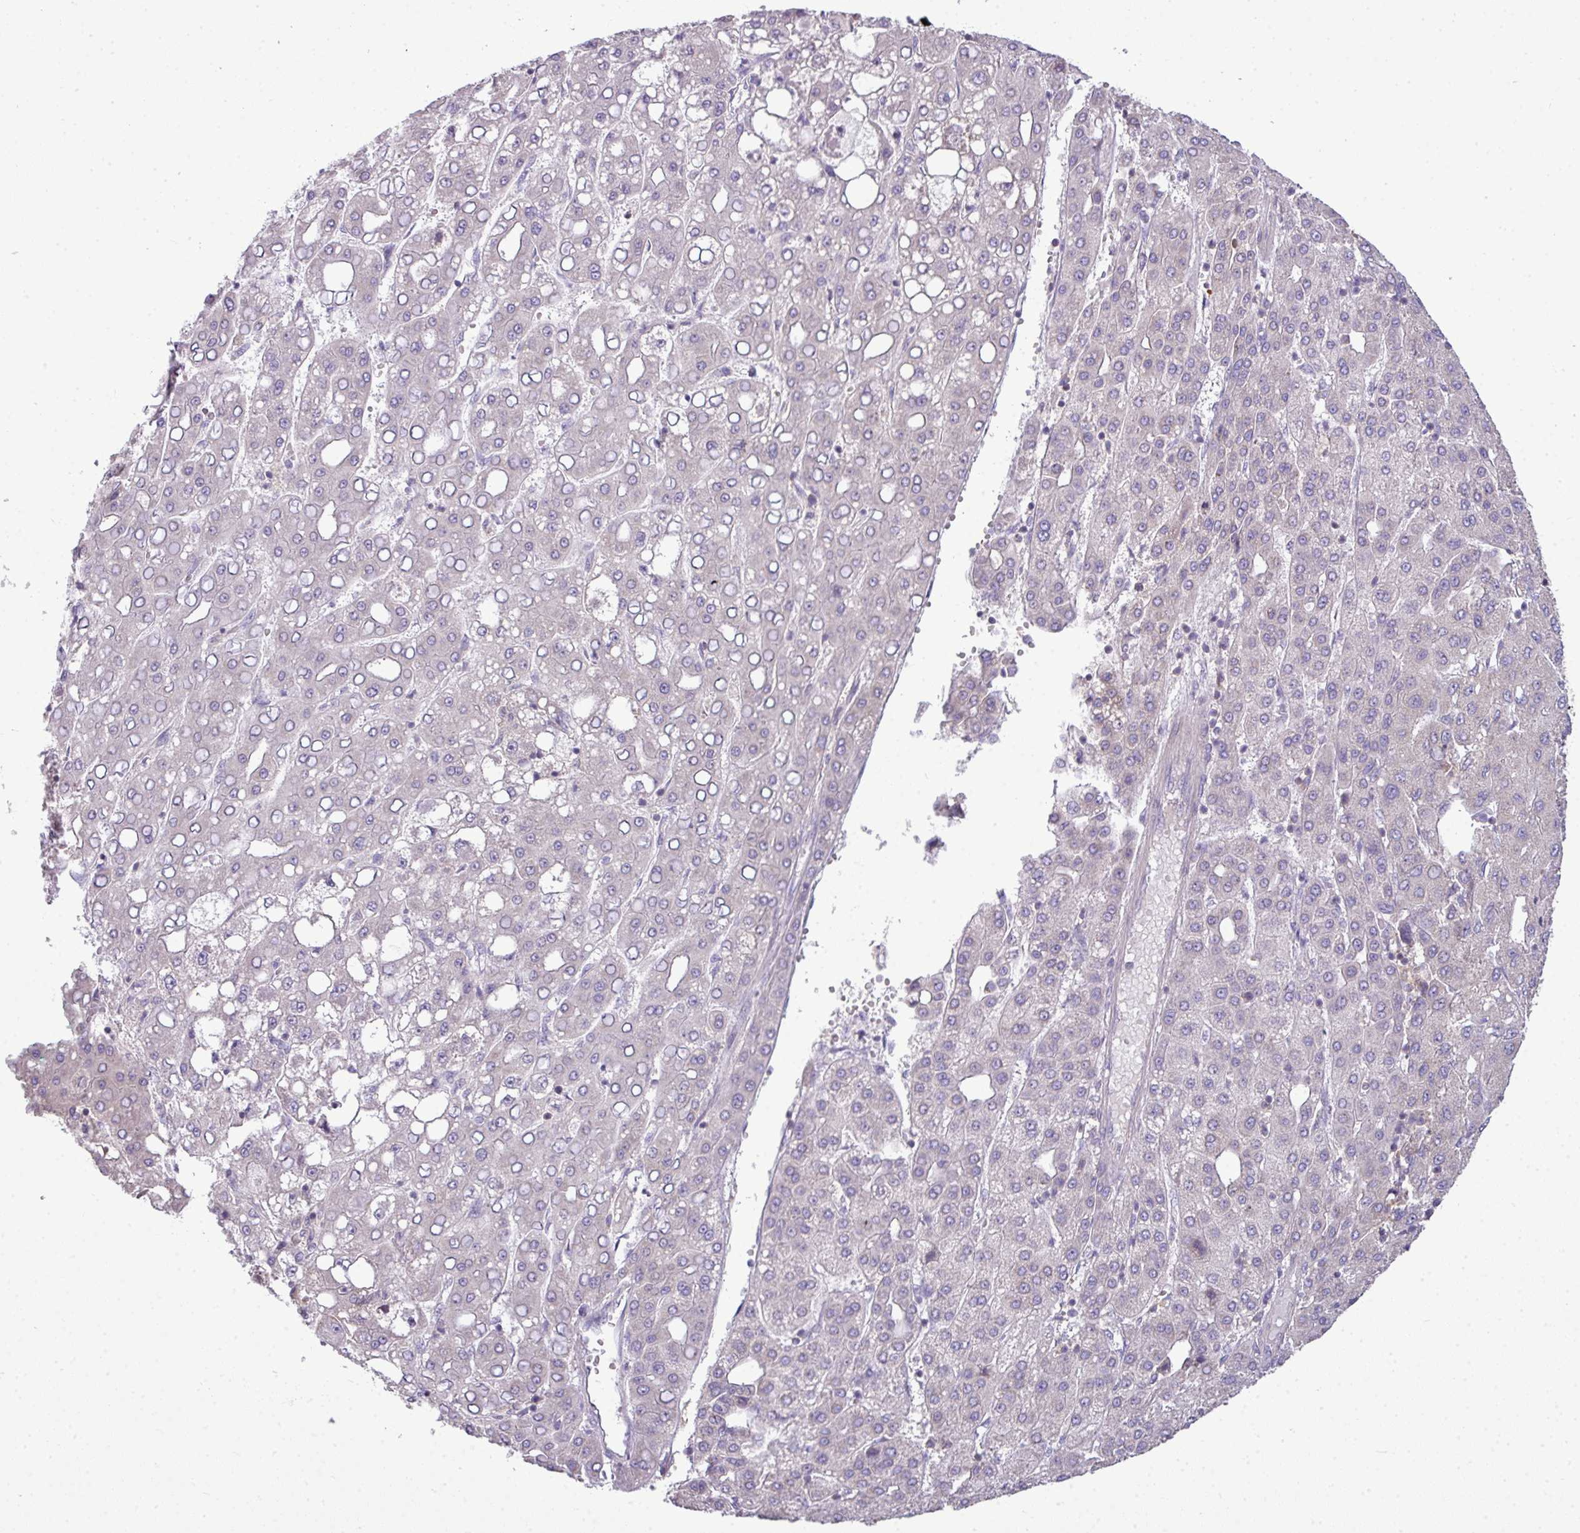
{"staining": {"intensity": "negative", "quantity": "none", "location": "none"}, "tissue": "liver cancer", "cell_type": "Tumor cells", "image_type": "cancer", "snomed": [{"axis": "morphology", "description": "Carcinoma, Hepatocellular, NOS"}, {"axis": "topography", "description": "Liver"}], "caption": "Hepatocellular carcinoma (liver) stained for a protein using IHC demonstrates no staining tumor cells.", "gene": "STAT5A", "patient": {"sex": "male", "age": 65}}